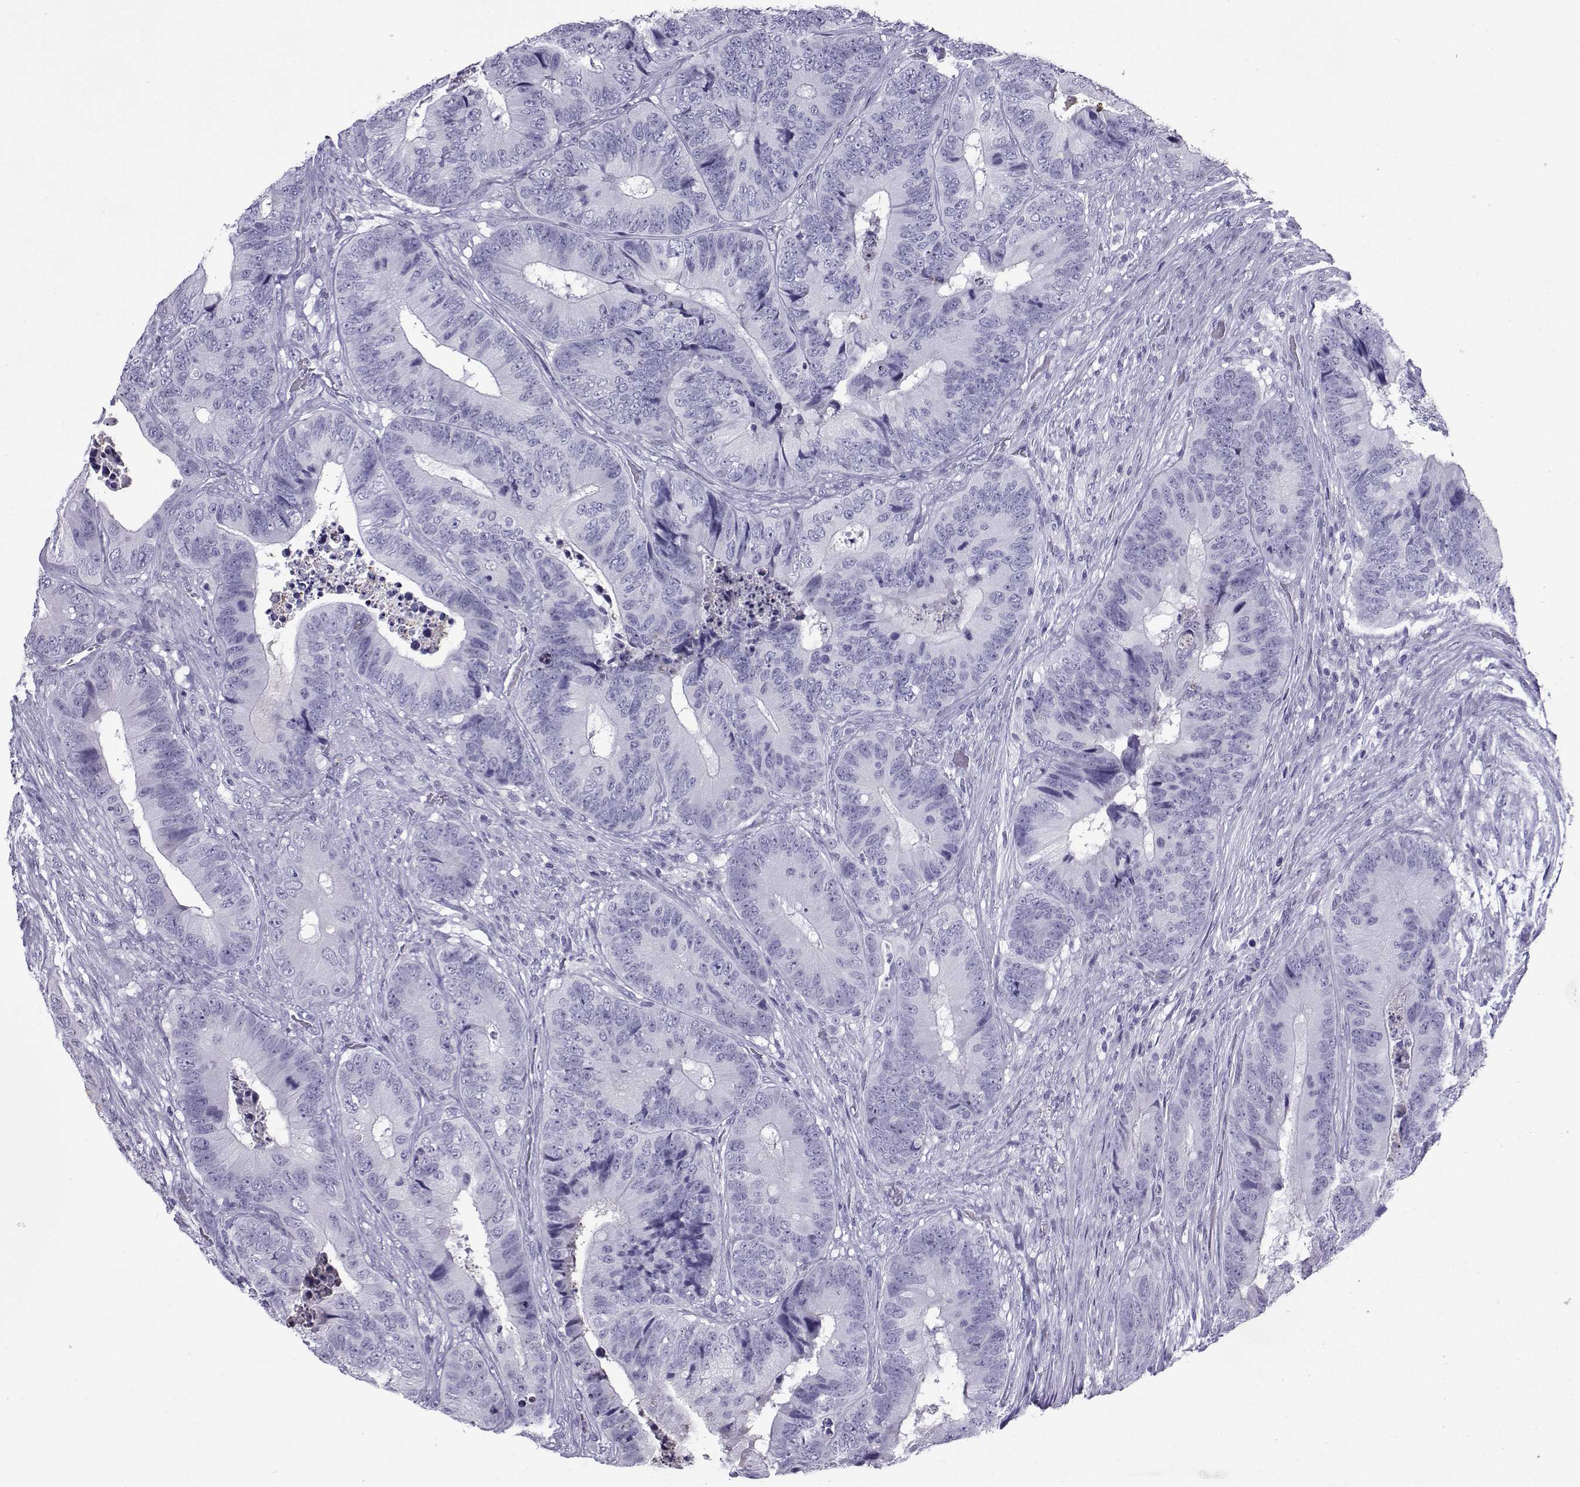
{"staining": {"intensity": "negative", "quantity": "none", "location": "none"}, "tissue": "colorectal cancer", "cell_type": "Tumor cells", "image_type": "cancer", "snomed": [{"axis": "morphology", "description": "Adenocarcinoma, NOS"}, {"axis": "topography", "description": "Colon"}], "caption": "Tumor cells show no significant protein staining in adenocarcinoma (colorectal).", "gene": "SLC18A2", "patient": {"sex": "male", "age": 84}}